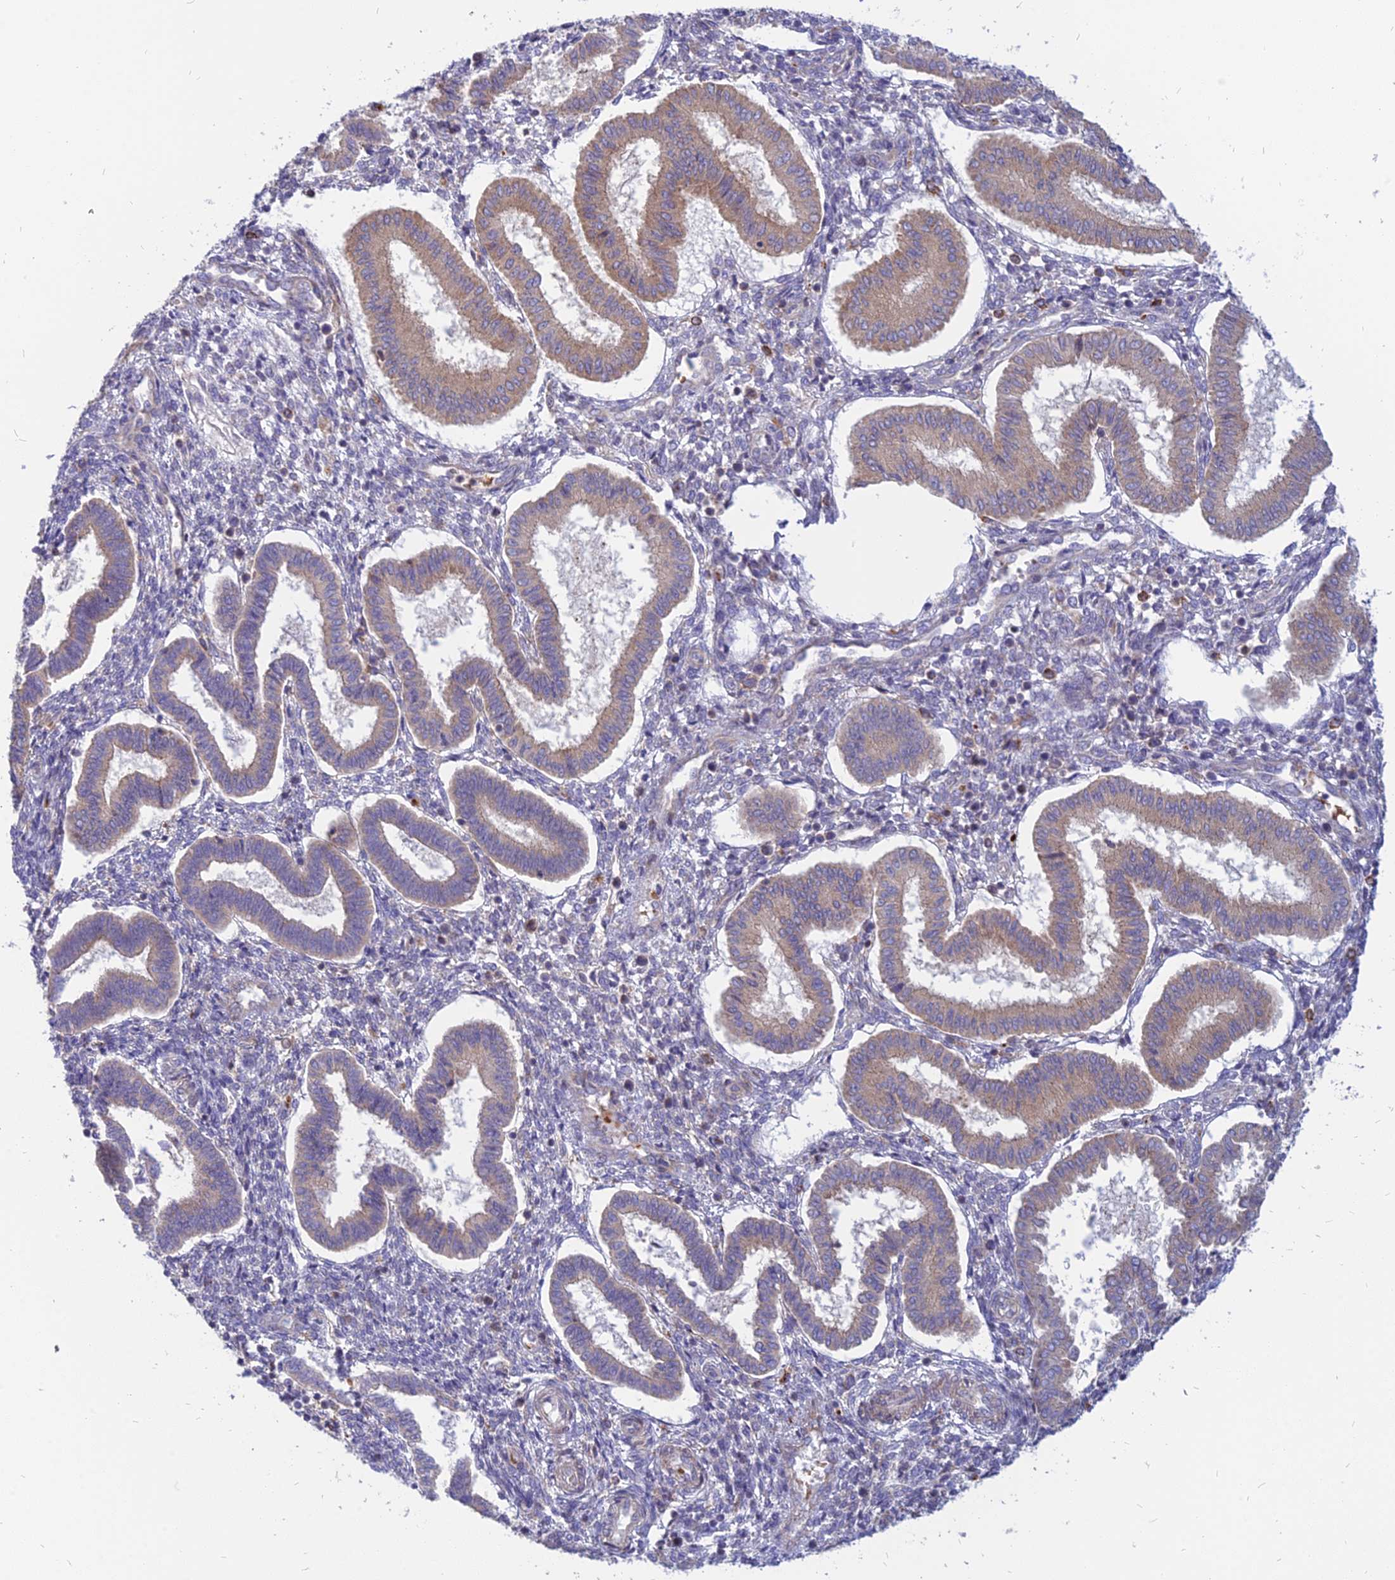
{"staining": {"intensity": "negative", "quantity": "none", "location": "none"}, "tissue": "endometrium", "cell_type": "Cells in endometrial stroma", "image_type": "normal", "snomed": [{"axis": "morphology", "description": "Normal tissue, NOS"}, {"axis": "topography", "description": "Endometrium"}], "caption": "DAB immunohistochemical staining of normal human endometrium displays no significant positivity in cells in endometrial stroma.", "gene": "PHKA2", "patient": {"sex": "female", "age": 24}}